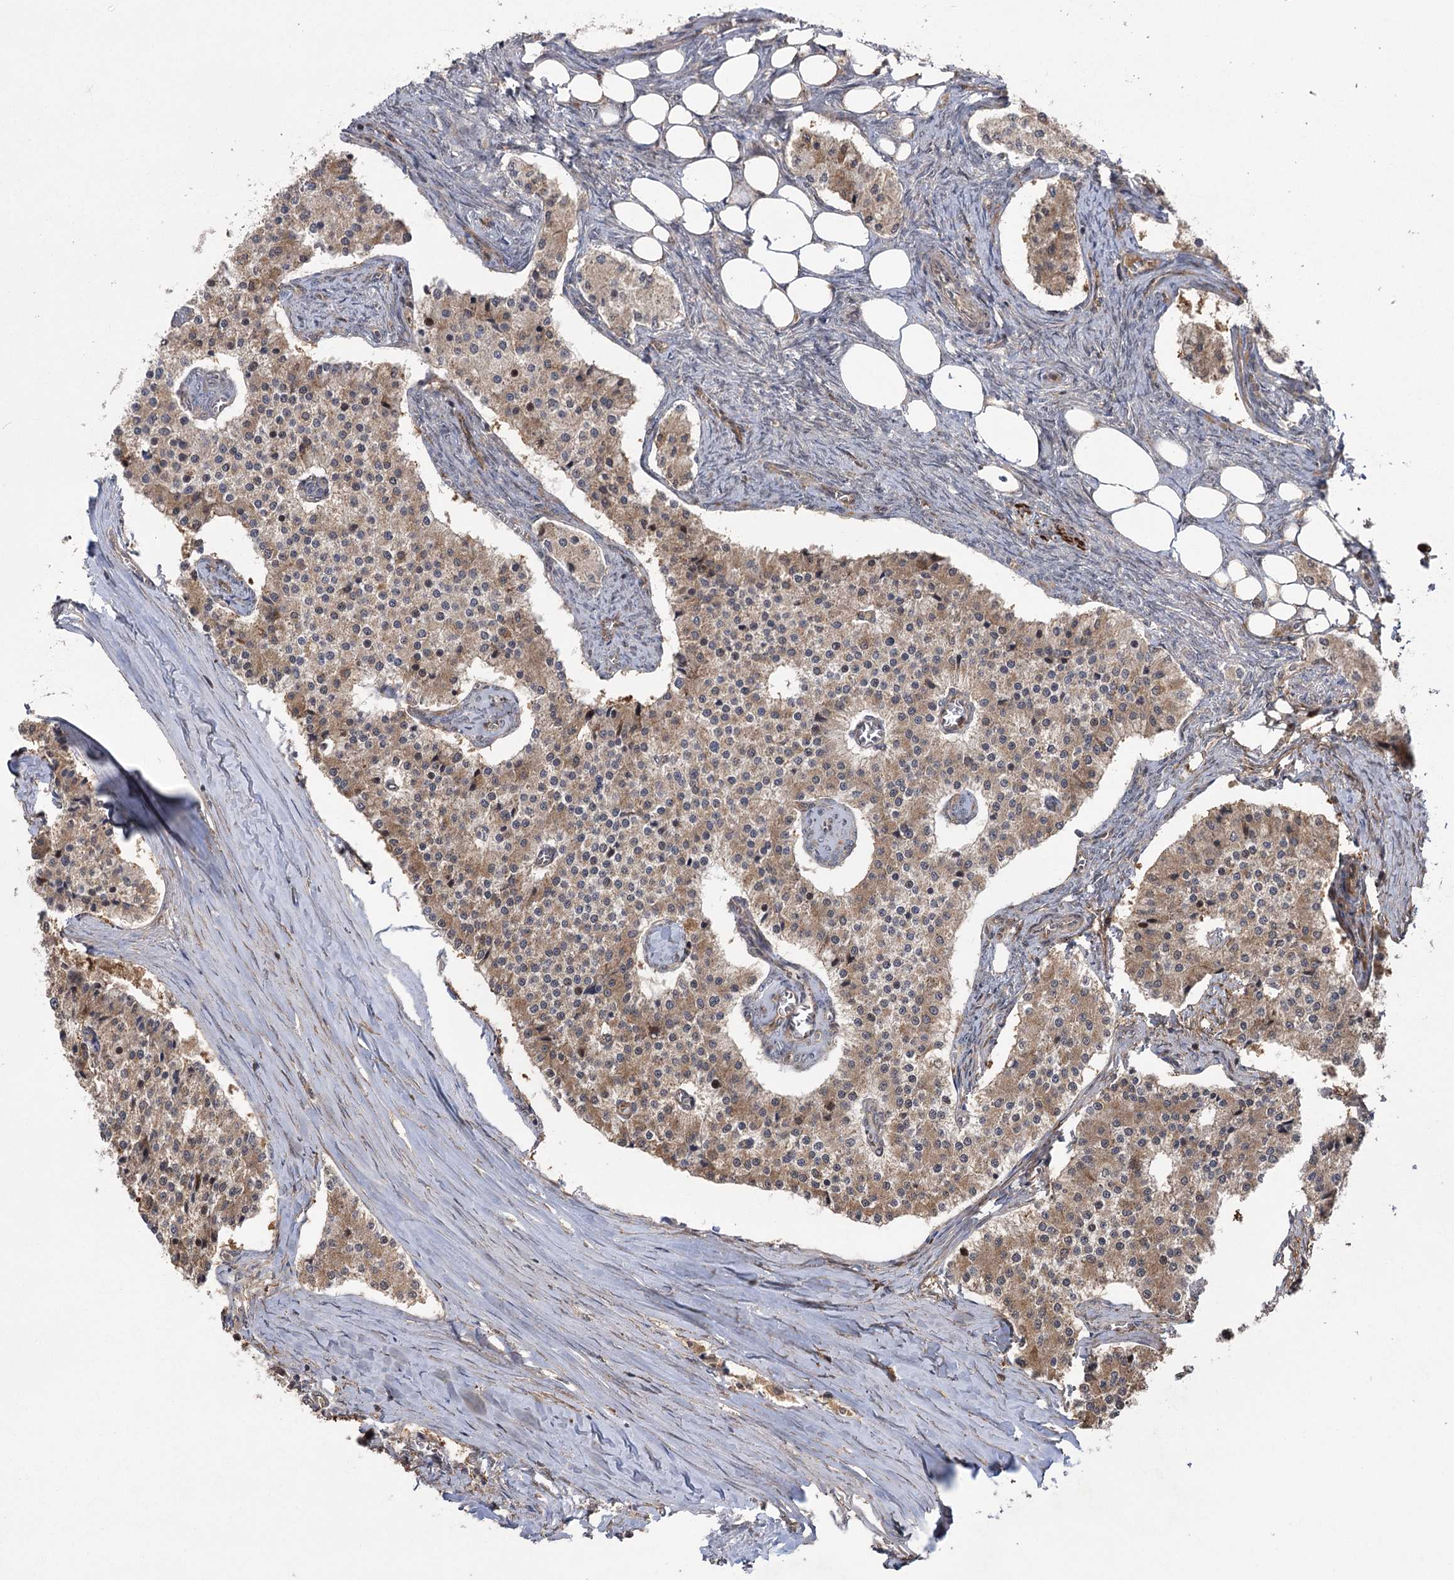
{"staining": {"intensity": "weak", "quantity": ">75%", "location": "cytoplasmic/membranous"}, "tissue": "carcinoid", "cell_type": "Tumor cells", "image_type": "cancer", "snomed": [{"axis": "morphology", "description": "Carcinoid, malignant, NOS"}, {"axis": "topography", "description": "Colon"}], "caption": "Immunohistochemical staining of human carcinoid shows low levels of weak cytoplasmic/membranous positivity in about >75% of tumor cells. The protein of interest is stained brown, and the nuclei are stained in blue (DAB (3,3'-diaminobenzidine) IHC with brightfield microscopy, high magnification).", "gene": "KCNN2", "patient": {"sex": "female", "age": 52}}